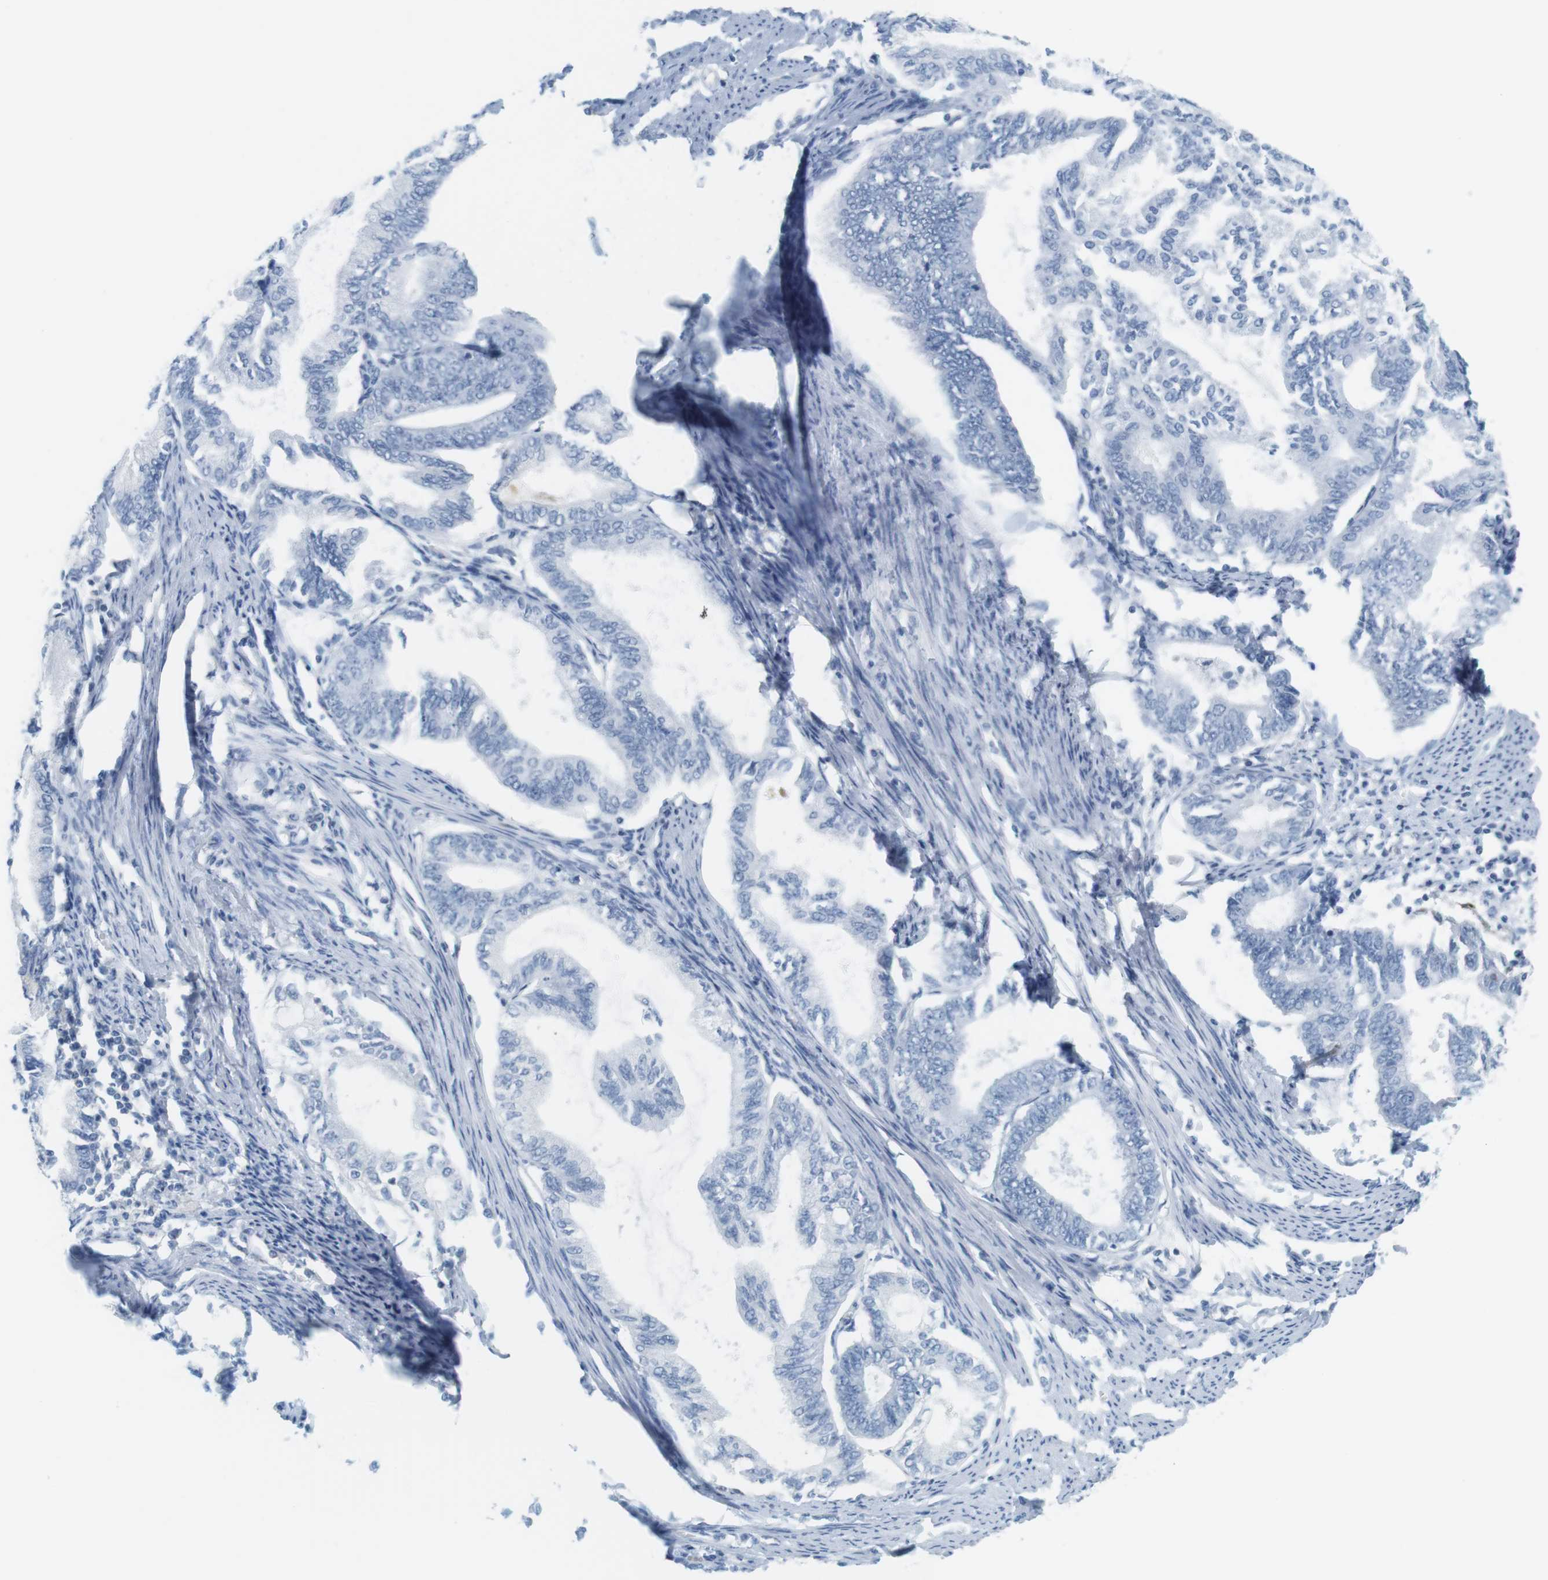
{"staining": {"intensity": "negative", "quantity": "none", "location": "none"}, "tissue": "endometrial cancer", "cell_type": "Tumor cells", "image_type": "cancer", "snomed": [{"axis": "morphology", "description": "Adenocarcinoma, NOS"}, {"axis": "topography", "description": "Endometrium"}], "caption": "An image of adenocarcinoma (endometrial) stained for a protein reveals no brown staining in tumor cells. (DAB immunohistochemistry (IHC), high magnification).", "gene": "F2R", "patient": {"sex": "female", "age": 86}}